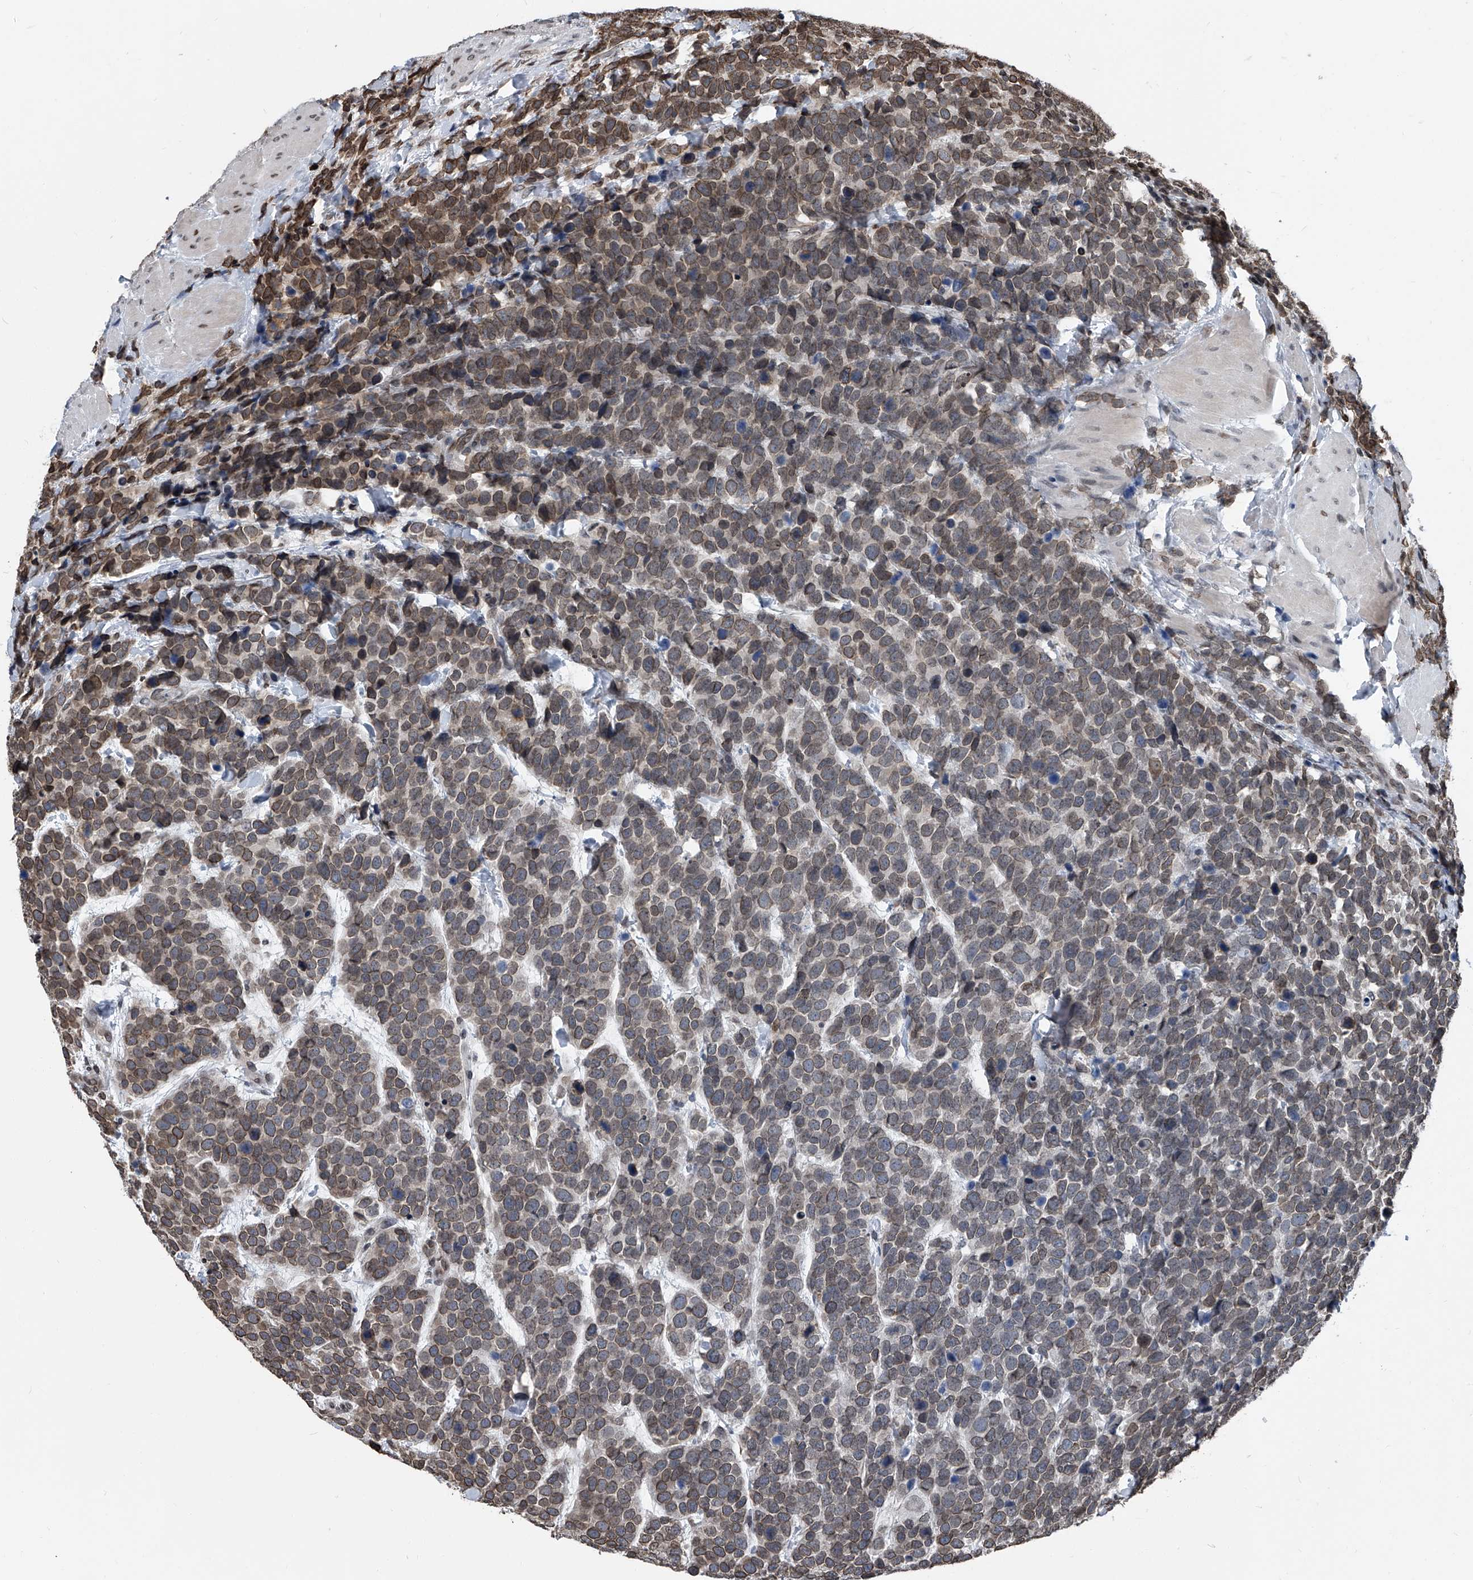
{"staining": {"intensity": "moderate", "quantity": "25%-75%", "location": "cytoplasmic/membranous,nuclear"}, "tissue": "urothelial cancer", "cell_type": "Tumor cells", "image_type": "cancer", "snomed": [{"axis": "morphology", "description": "Urothelial carcinoma, High grade"}, {"axis": "topography", "description": "Urinary bladder"}], "caption": "A micrograph of human urothelial carcinoma (high-grade) stained for a protein exhibits moderate cytoplasmic/membranous and nuclear brown staining in tumor cells. Nuclei are stained in blue.", "gene": "PHF20", "patient": {"sex": "female", "age": 82}}